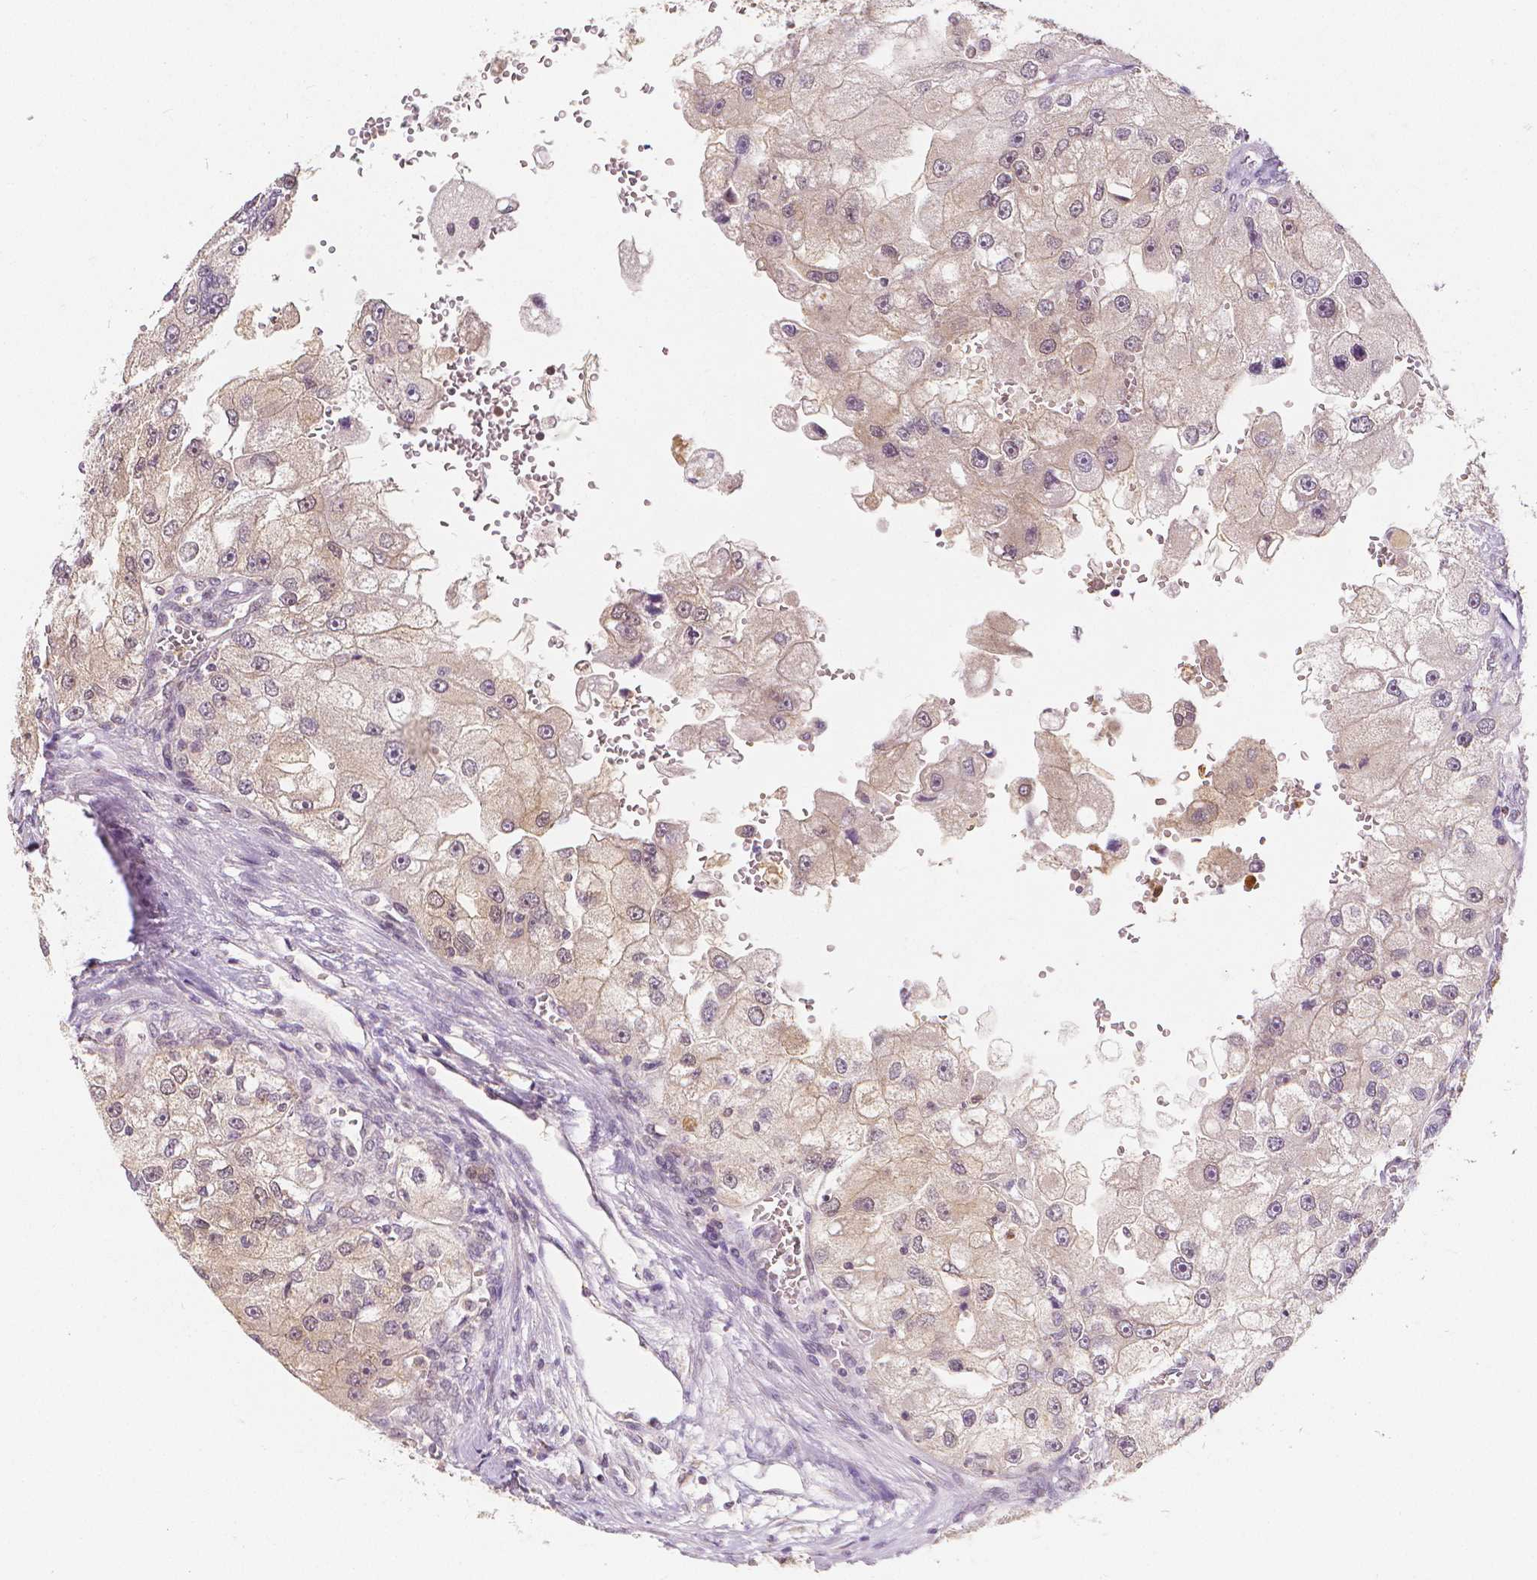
{"staining": {"intensity": "weak", "quantity": "<25%", "location": "nuclear"}, "tissue": "renal cancer", "cell_type": "Tumor cells", "image_type": "cancer", "snomed": [{"axis": "morphology", "description": "Adenocarcinoma, NOS"}, {"axis": "topography", "description": "Kidney"}], "caption": "An immunohistochemistry (IHC) histopathology image of adenocarcinoma (renal) is shown. There is no staining in tumor cells of adenocarcinoma (renal).", "gene": "NAPRT", "patient": {"sex": "male", "age": 63}}